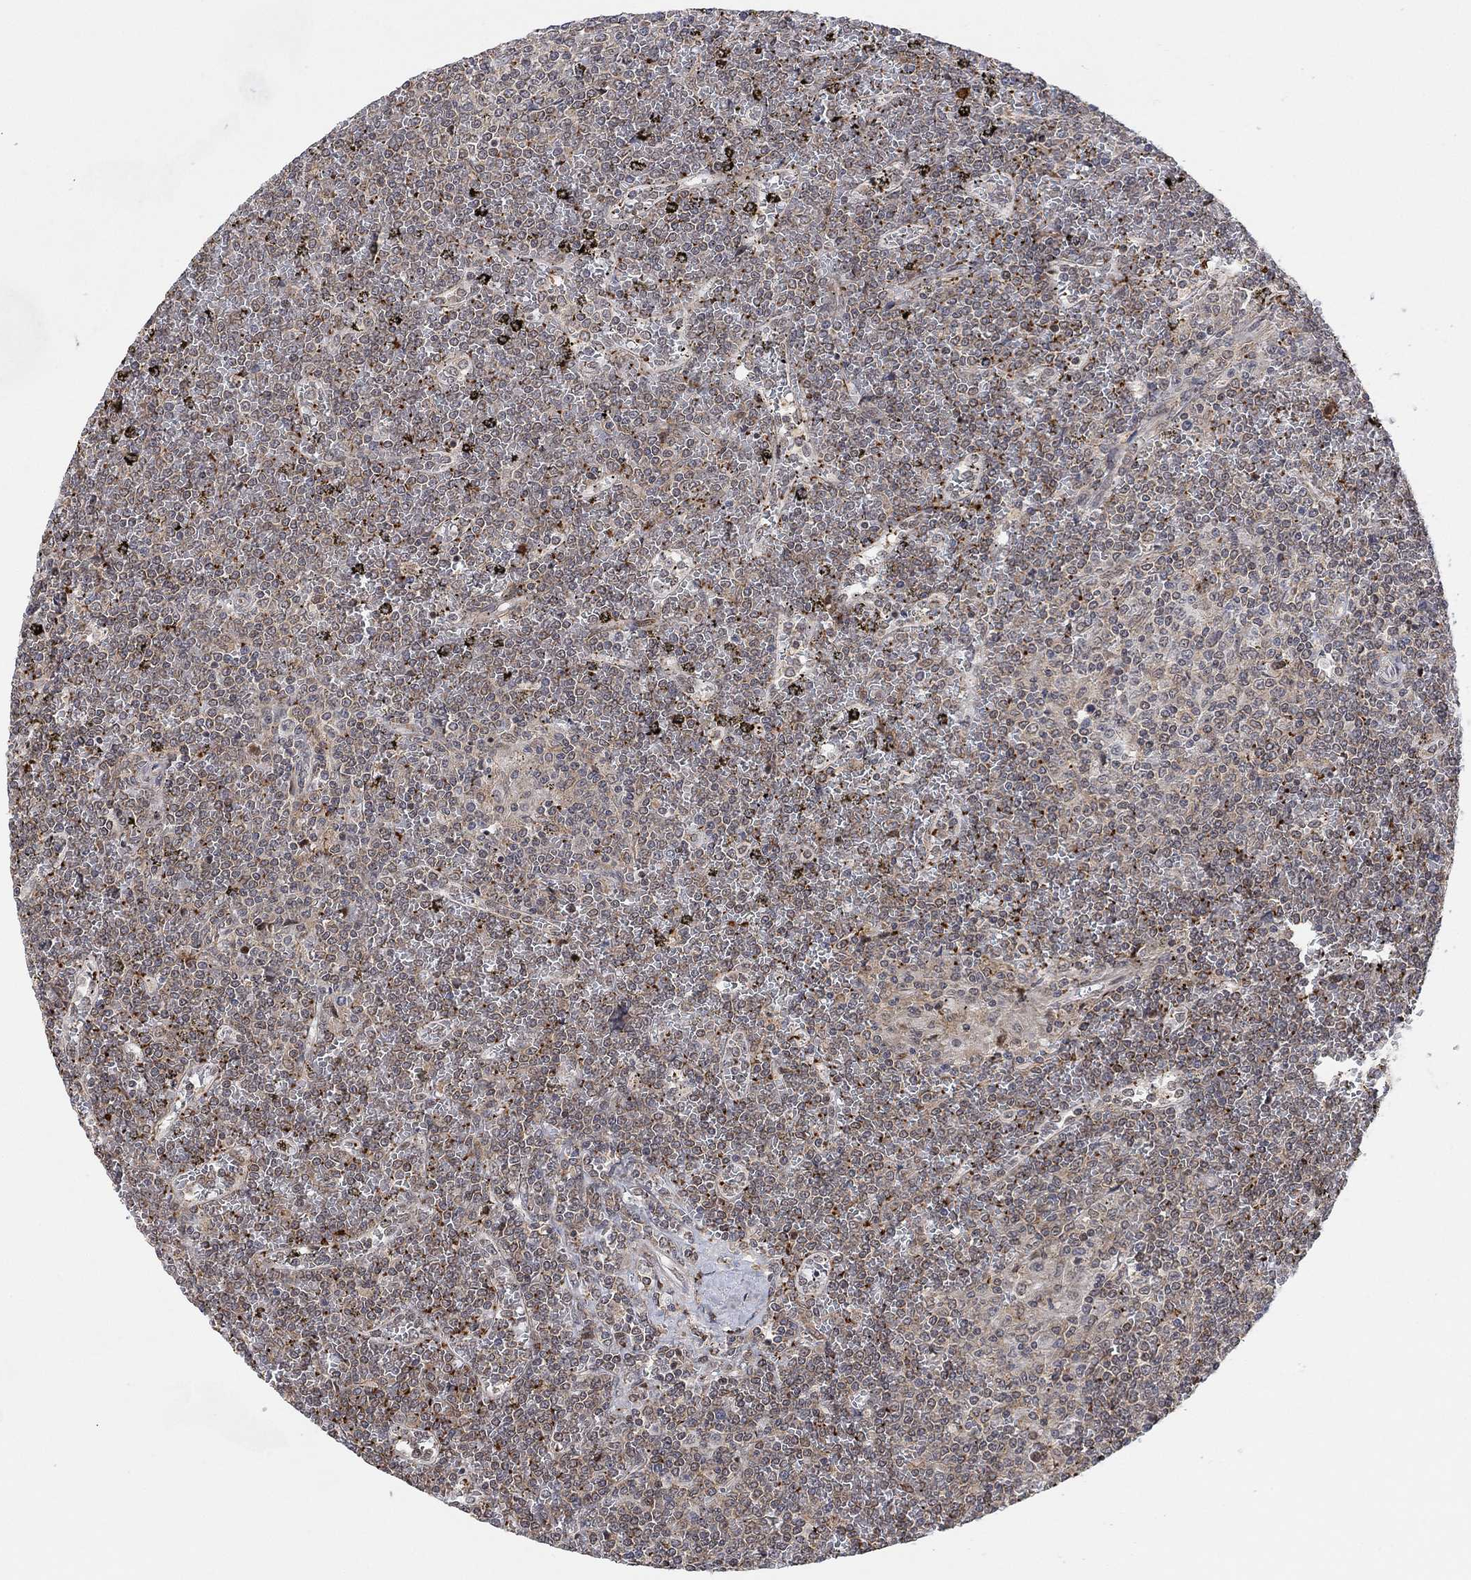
{"staining": {"intensity": "negative", "quantity": "none", "location": "none"}, "tissue": "lymphoma", "cell_type": "Tumor cells", "image_type": "cancer", "snomed": [{"axis": "morphology", "description": "Malignant lymphoma, non-Hodgkin's type, Low grade"}, {"axis": "topography", "description": "Spleen"}], "caption": "DAB (3,3'-diaminobenzidine) immunohistochemical staining of human malignant lymphoma, non-Hodgkin's type (low-grade) shows no significant staining in tumor cells.", "gene": "PWWP2B", "patient": {"sex": "female", "age": 19}}